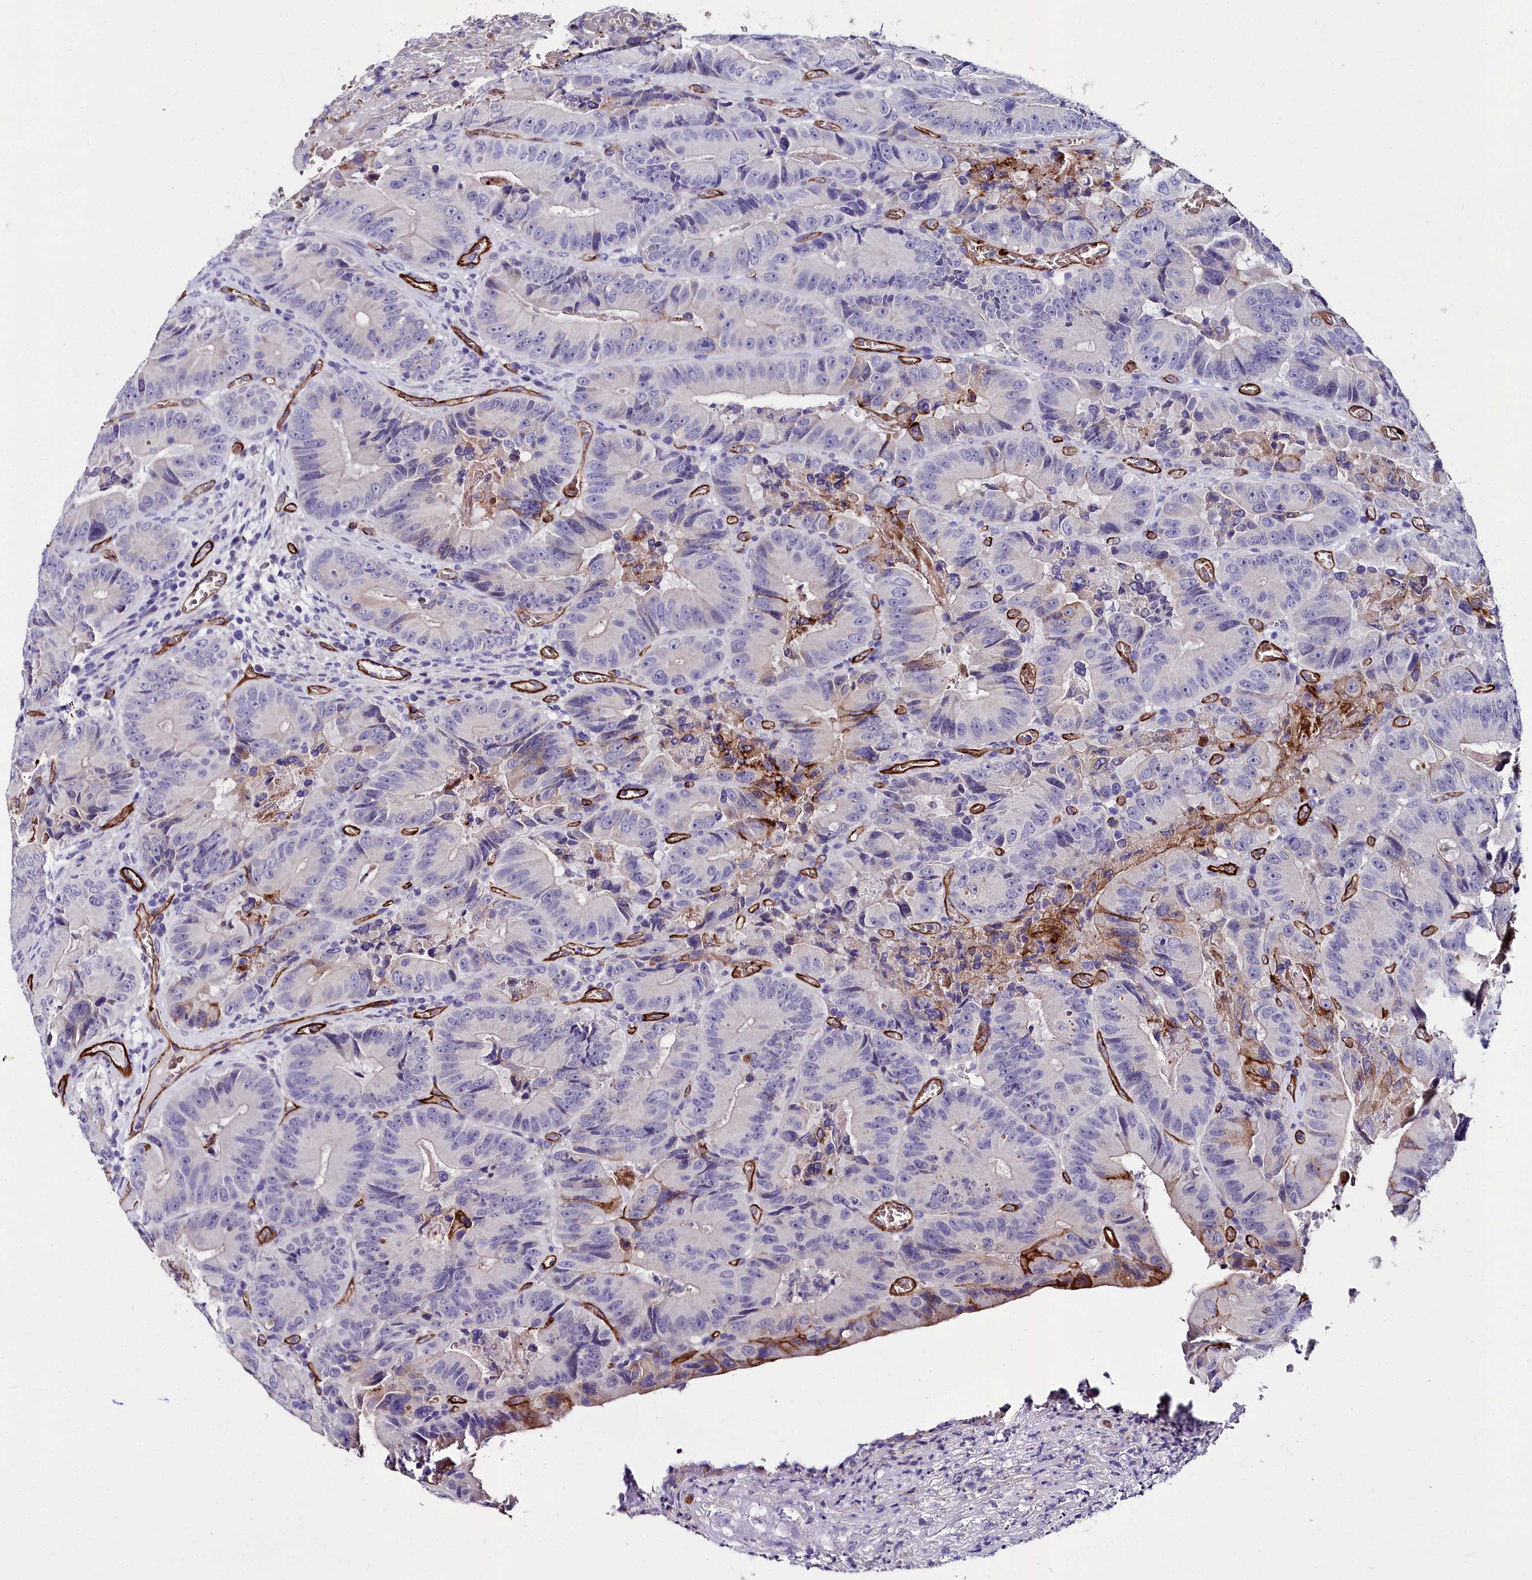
{"staining": {"intensity": "negative", "quantity": "none", "location": "none"}, "tissue": "colorectal cancer", "cell_type": "Tumor cells", "image_type": "cancer", "snomed": [{"axis": "morphology", "description": "Adenocarcinoma, NOS"}, {"axis": "topography", "description": "Colon"}], "caption": "Tumor cells are negative for protein expression in human adenocarcinoma (colorectal).", "gene": "CYP4F11", "patient": {"sex": "female", "age": 86}}